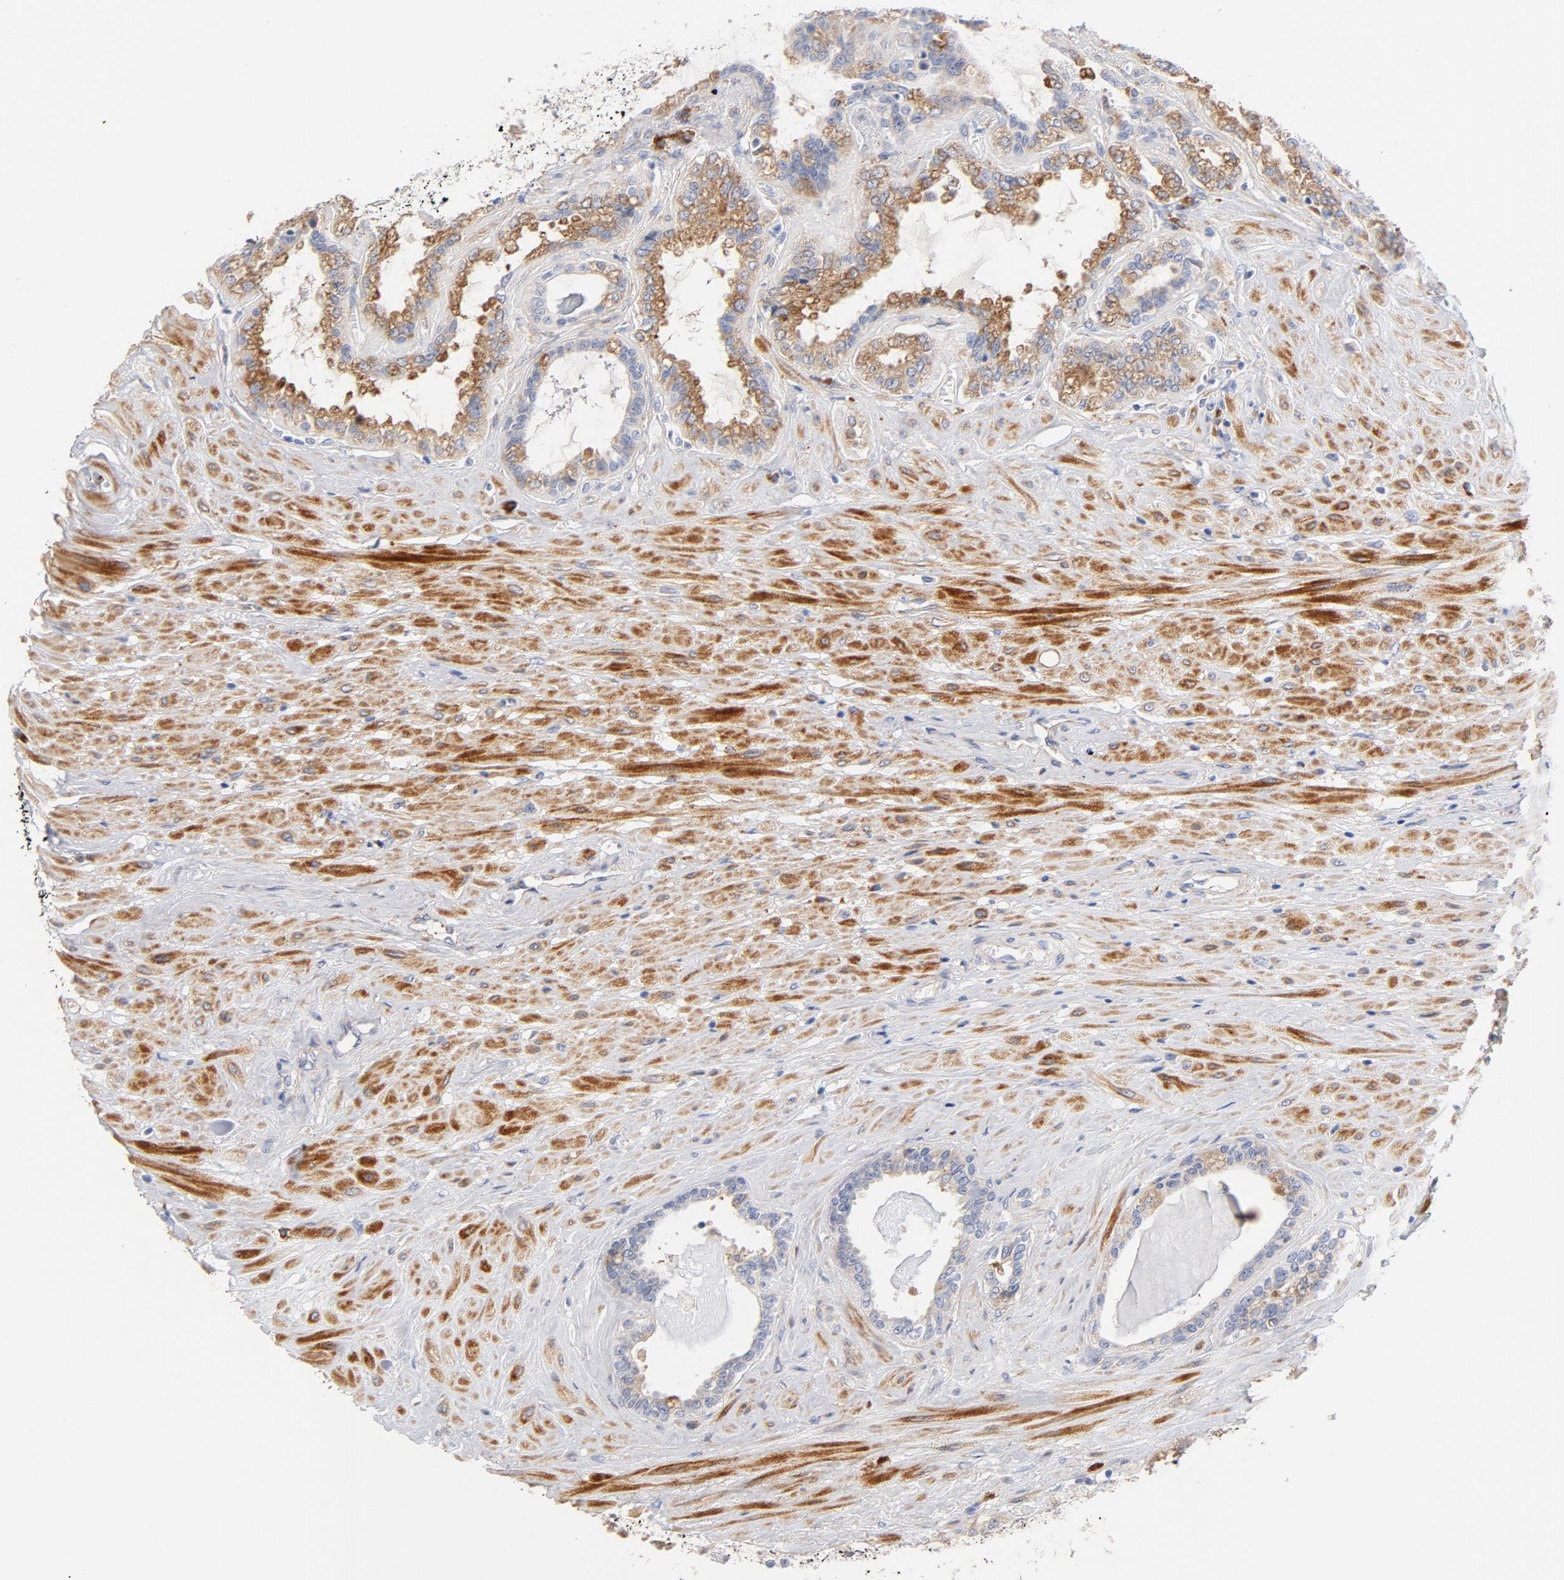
{"staining": {"intensity": "moderate", "quantity": ">75%", "location": "cytoplasmic/membranous"}, "tissue": "seminal vesicle", "cell_type": "Glandular cells", "image_type": "normal", "snomed": [{"axis": "morphology", "description": "Normal tissue, NOS"}, {"axis": "morphology", "description": "Inflammation, NOS"}, {"axis": "topography", "description": "Urinary bladder"}, {"axis": "topography", "description": "Prostate"}, {"axis": "topography", "description": "Seminal veicle"}], "caption": "This is a micrograph of immunohistochemistry staining of normal seminal vesicle, which shows moderate staining in the cytoplasmic/membranous of glandular cells.", "gene": "RAPGEF3", "patient": {"sex": "male", "age": 82}}